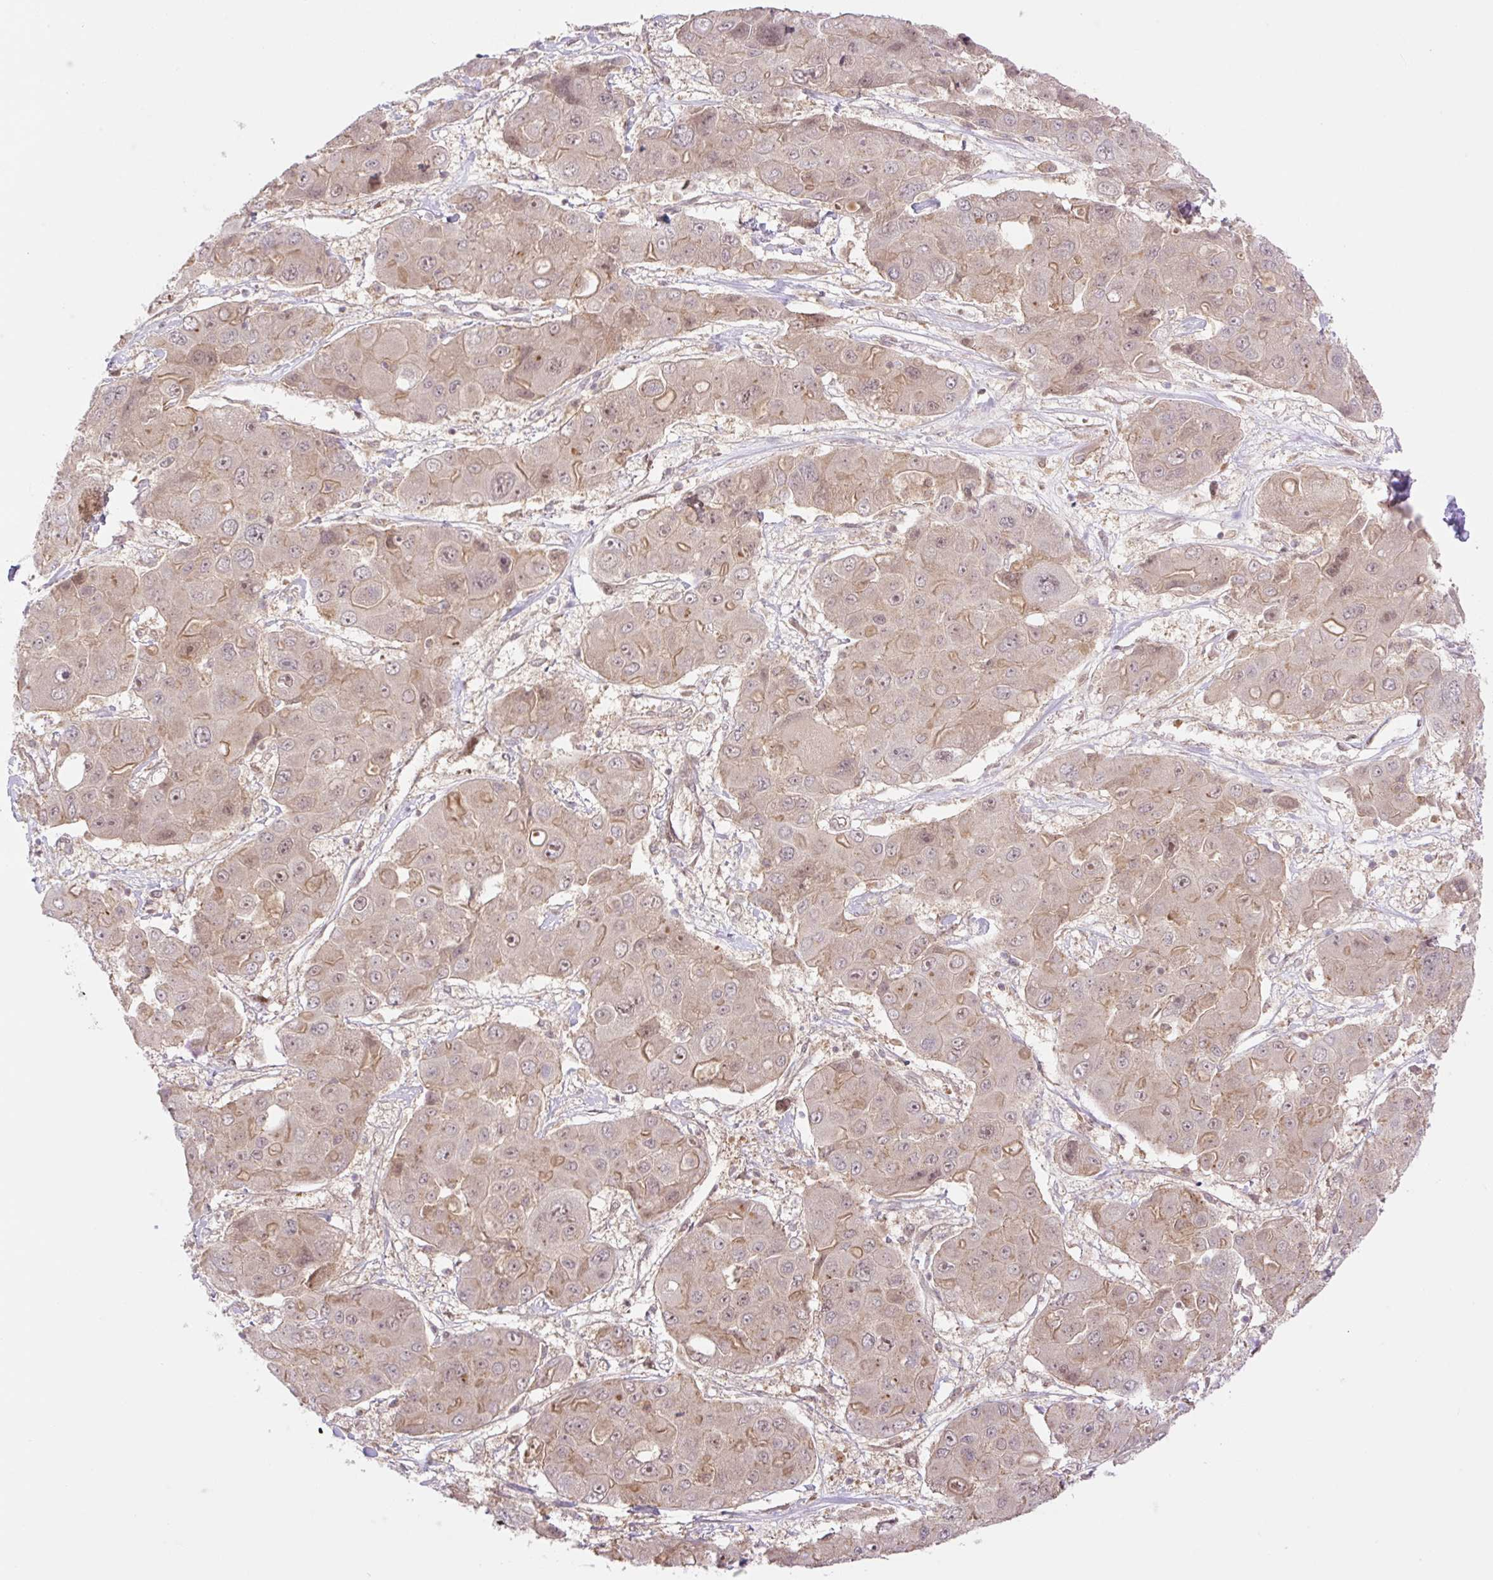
{"staining": {"intensity": "weak", "quantity": ">75%", "location": "cytoplasmic/membranous,nuclear"}, "tissue": "liver cancer", "cell_type": "Tumor cells", "image_type": "cancer", "snomed": [{"axis": "morphology", "description": "Cholangiocarcinoma"}, {"axis": "topography", "description": "Liver"}], "caption": "High-power microscopy captured an immunohistochemistry histopathology image of cholangiocarcinoma (liver), revealing weak cytoplasmic/membranous and nuclear staining in approximately >75% of tumor cells.", "gene": "VPS25", "patient": {"sex": "male", "age": 67}}